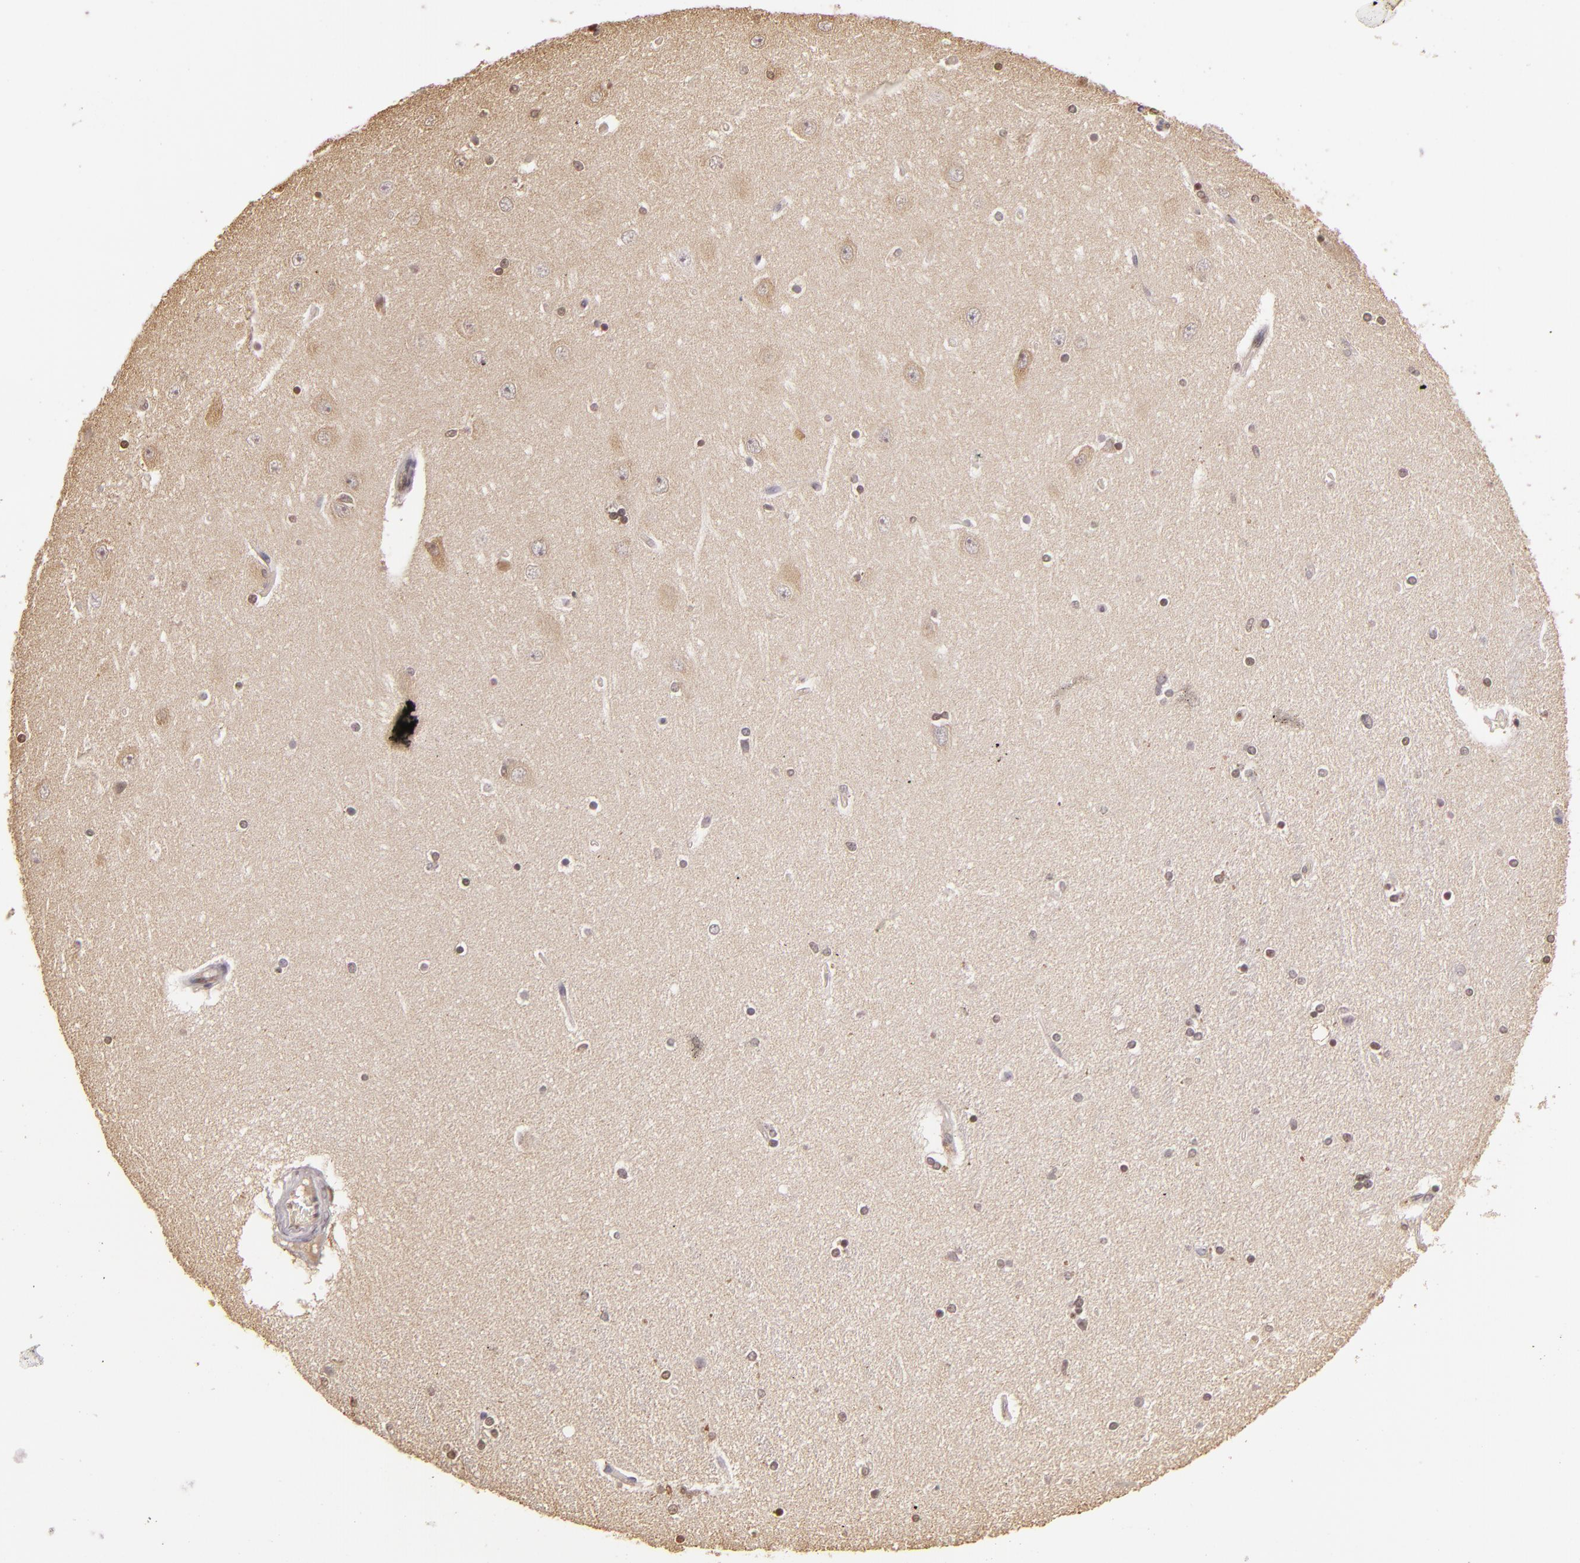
{"staining": {"intensity": "weak", "quantity": "25%-75%", "location": "nuclear"}, "tissue": "hippocampus", "cell_type": "Glial cells", "image_type": "normal", "snomed": [{"axis": "morphology", "description": "Normal tissue, NOS"}, {"axis": "topography", "description": "Hippocampus"}], "caption": "The immunohistochemical stain labels weak nuclear staining in glial cells of normal hippocampus.", "gene": "ARPC2", "patient": {"sex": "female", "age": 54}}